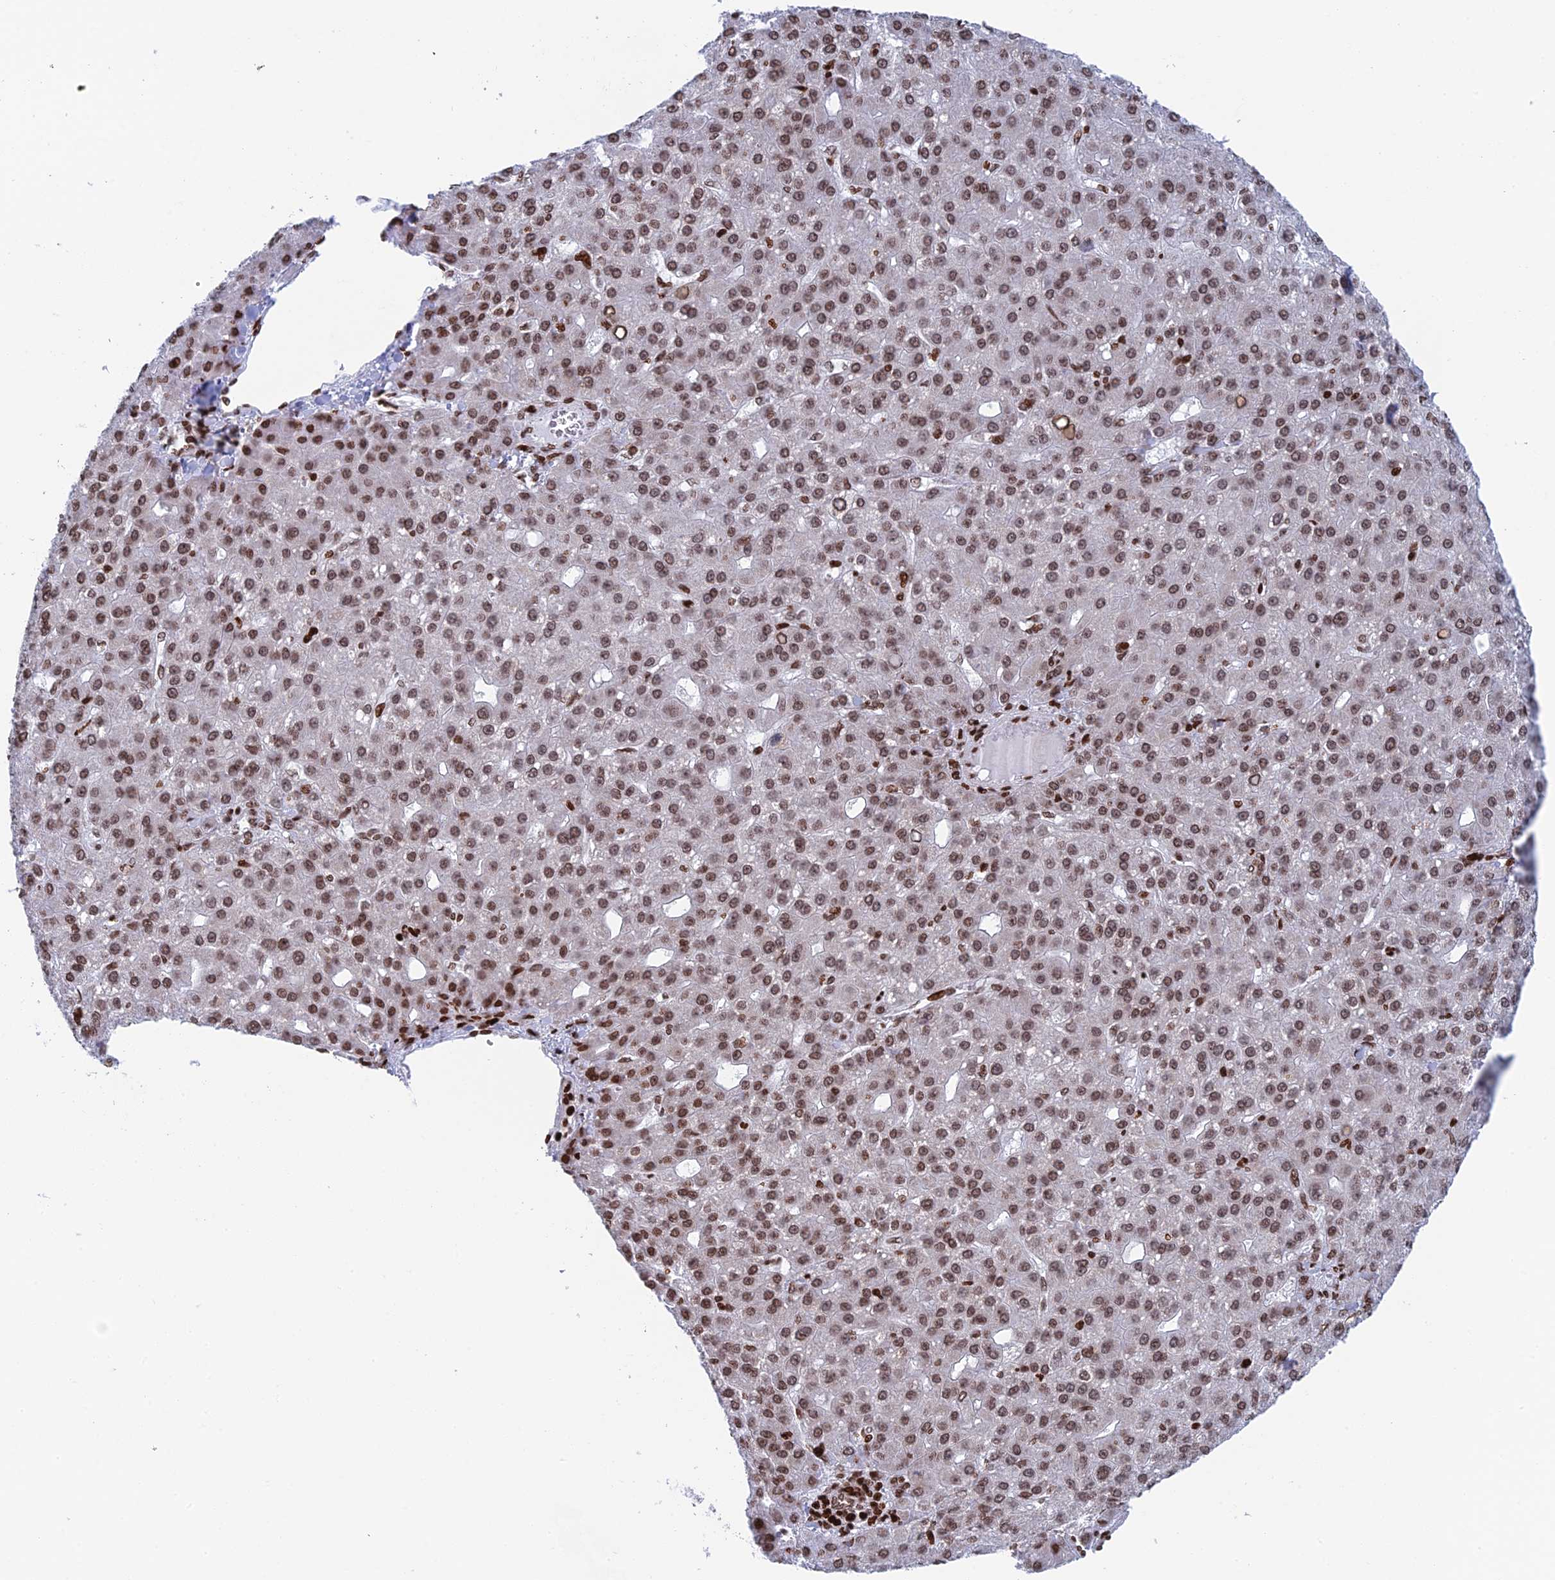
{"staining": {"intensity": "moderate", "quantity": ">75%", "location": "nuclear"}, "tissue": "liver cancer", "cell_type": "Tumor cells", "image_type": "cancer", "snomed": [{"axis": "morphology", "description": "Carcinoma, Hepatocellular, NOS"}, {"axis": "topography", "description": "Liver"}], "caption": "Immunohistochemical staining of human liver hepatocellular carcinoma reveals moderate nuclear protein positivity in approximately >75% of tumor cells. Nuclei are stained in blue.", "gene": "RPAP1", "patient": {"sex": "male", "age": 67}}